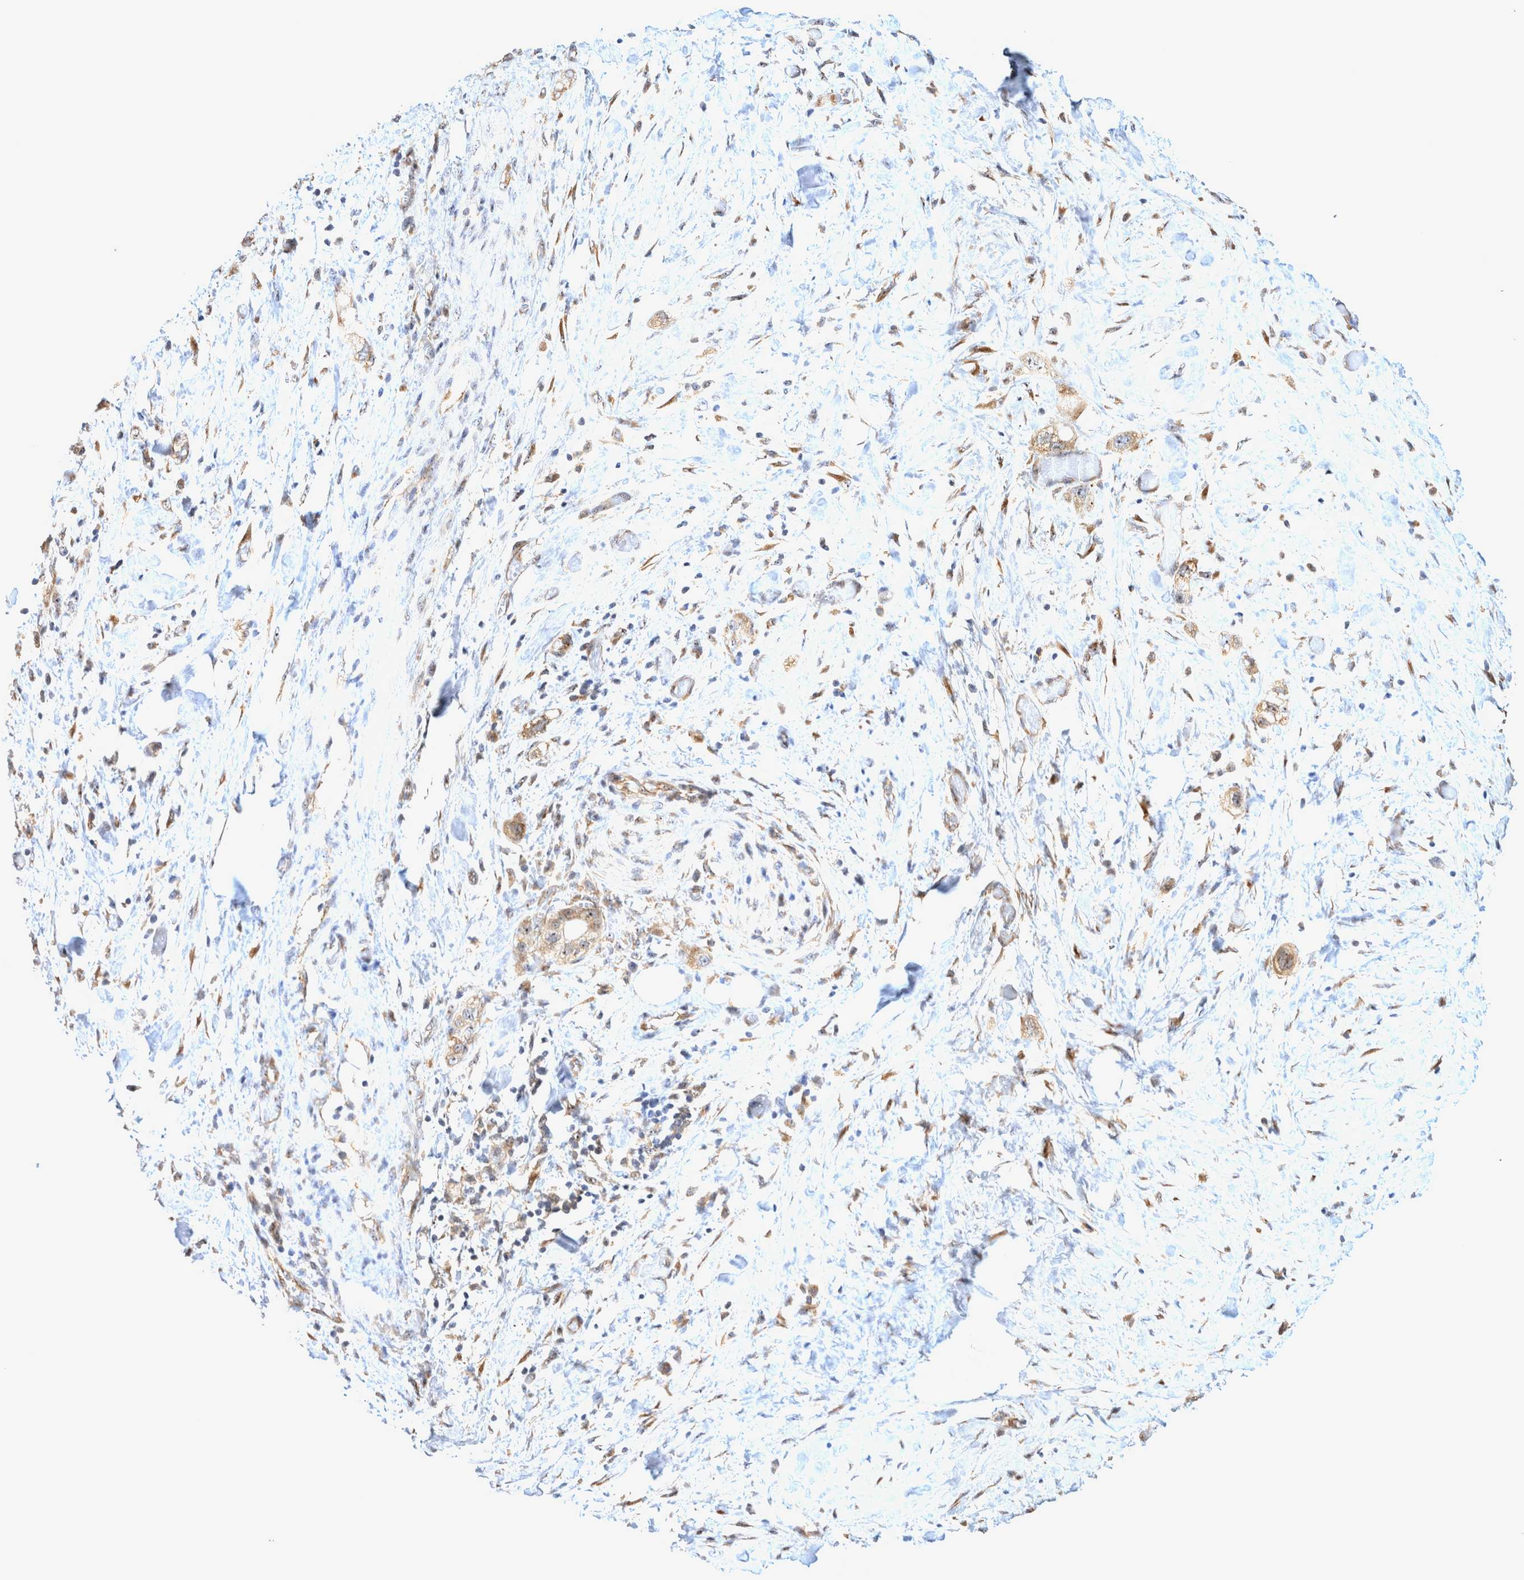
{"staining": {"intensity": "weak", "quantity": "25%-75%", "location": "cytoplasmic/membranous"}, "tissue": "stomach cancer", "cell_type": "Tumor cells", "image_type": "cancer", "snomed": [{"axis": "morphology", "description": "Adenocarcinoma, NOS"}, {"axis": "topography", "description": "Stomach"}, {"axis": "topography", "description": "Stomach, lower"}], "caption": "An immunohistochemistry histopathology image of tumor tissue is shown. Protein staining in brown shows weak cytoplasmic/membranous positivity in stomach cancer (adenocarcinoma) within tumor cells.", "gene": "ATXN2", "patient": {"sex": "female", "age": 48}}